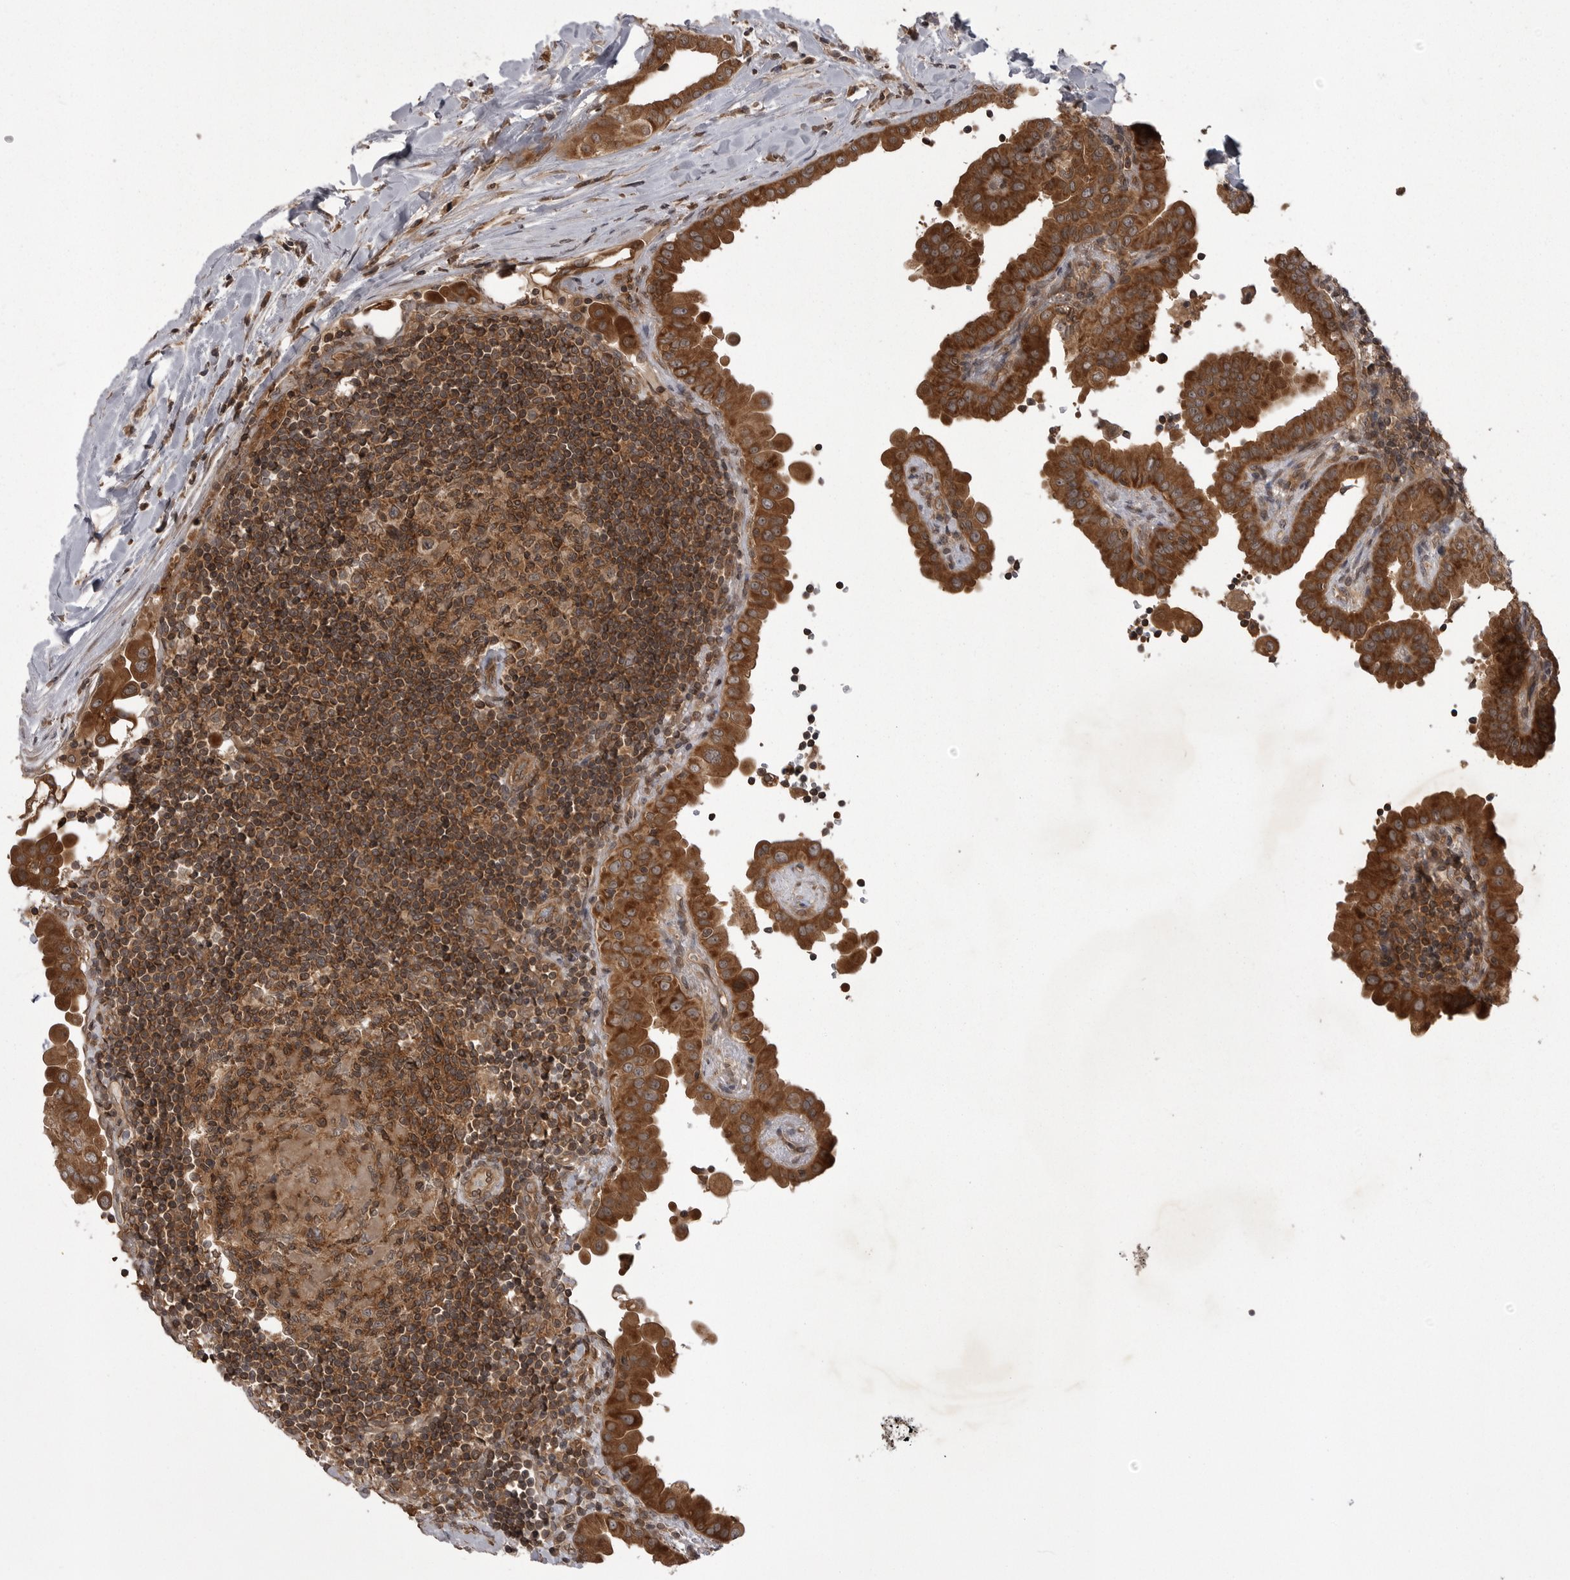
{"staining": {"intensity": "strong", "quantity": ">75%", "location": "cytoplasmic/membranous"}, "tissue": "thyroid cancer", "cell_type": "Tumor cells", "image_type": "cancer", "snomed": [{"axis": "morphology", "description": "Papillary adenocarcinoma, NOS"}, {"axis": "topography", "description": "Thyroid gland"}], "caption": "A high-resolution photomicrograph shows immunohistochemistry (IHC) staining of papillary adenocarcinoma (thyroid), which exhibits strong cytoplasmic/membranous positivity in approximately >75% of tumor cells.", "gene": "STK24", "patient": {"sex": "male", "age": 33}}